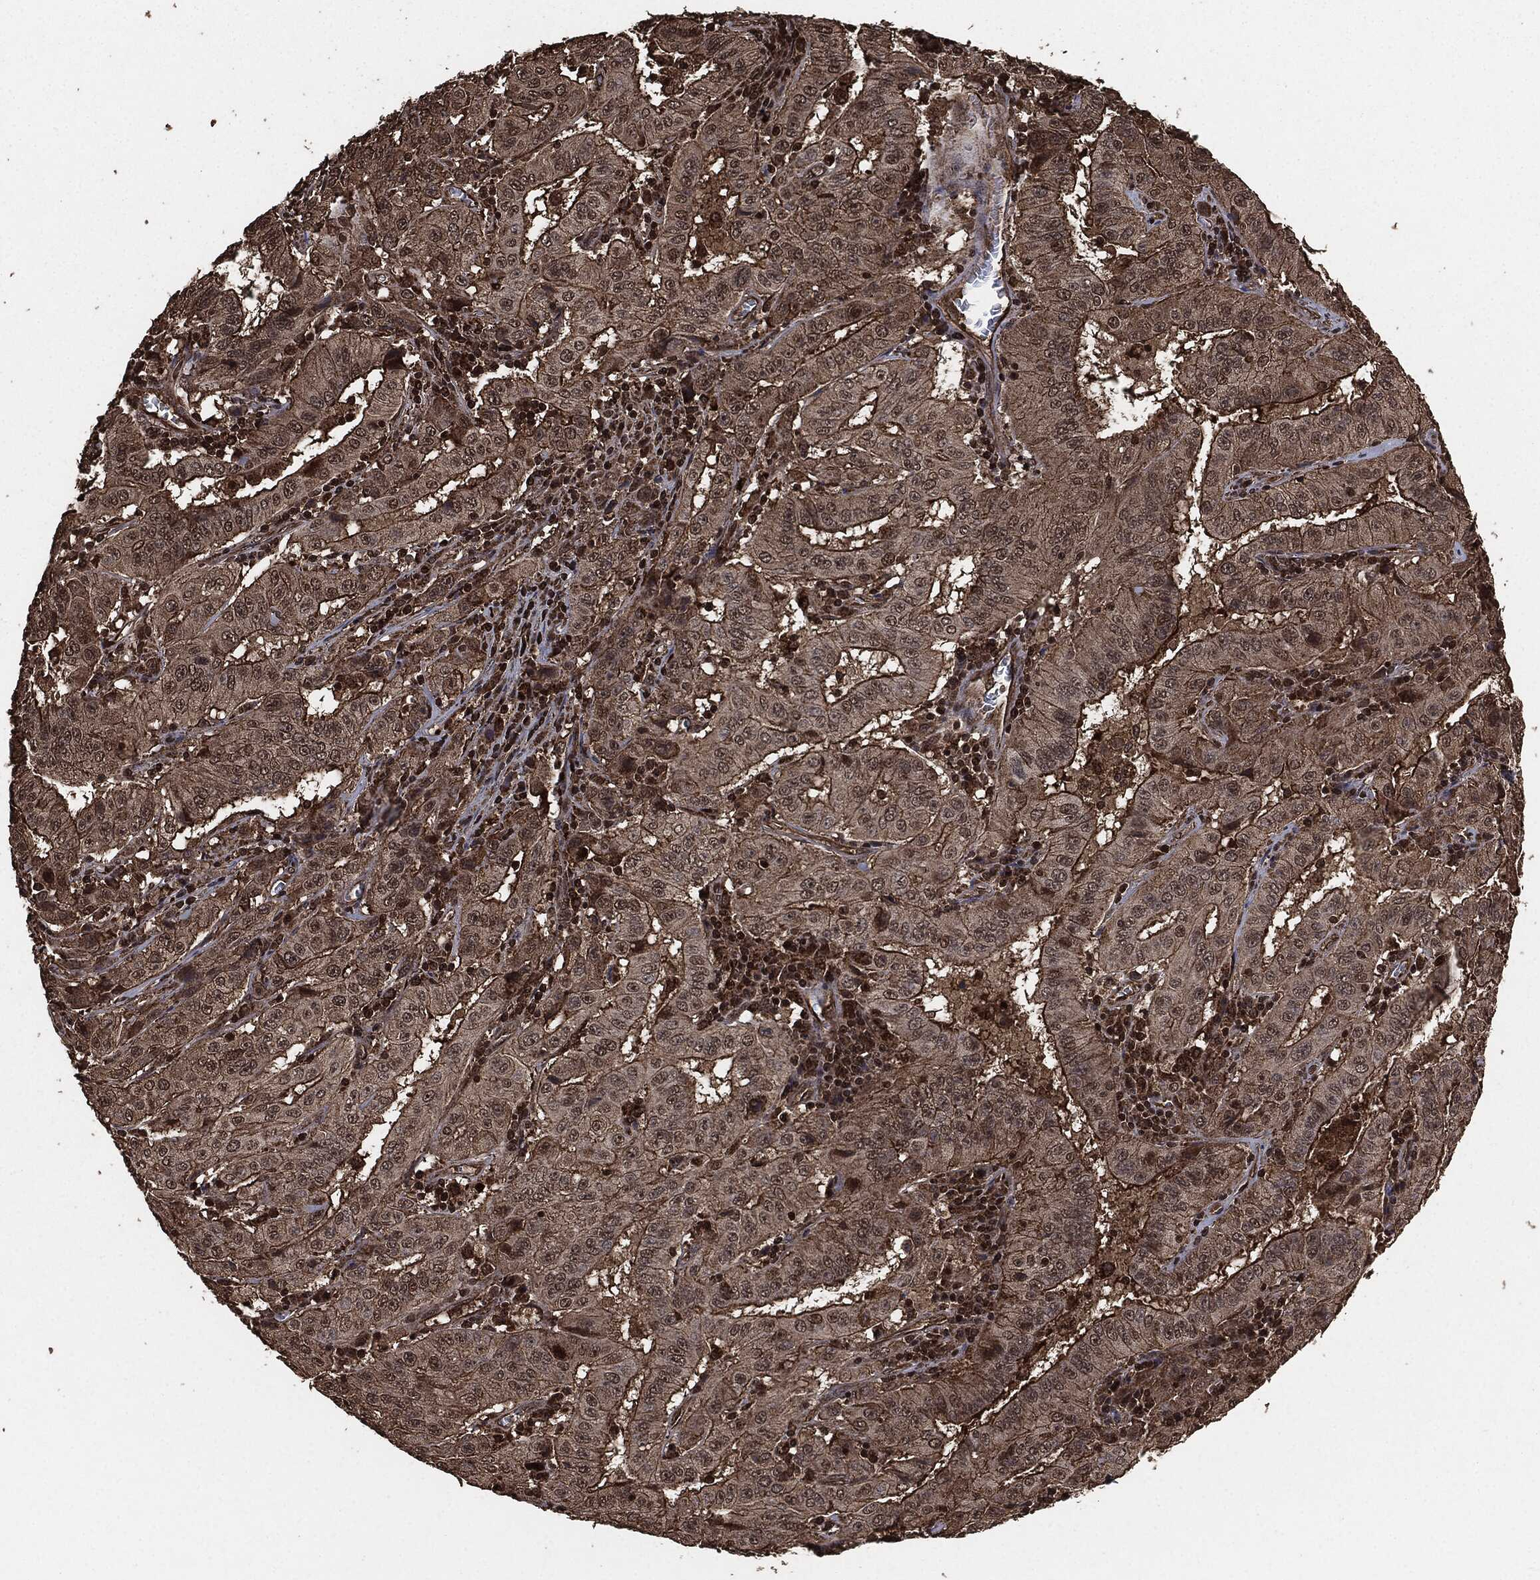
{"staining": {"intensity": "strong", "quantity": "25%-75%", "location": "cytoplasmic/membranous"}, "tissue": "pancreatic cancer", "cell_type": "Tumor cells", "image_type": "cancer", "snomed": [{"axis": "morphology", "description": "Adenocarcinoma, NOS"}, {"axis": "topography", "description": "Pancreas"}], "caption": "Protein analysis of pancreatic cancer tissue shows strong cytoplasmic/membranous staining in approximately 25%-75% of tumor cells.", "gene": "EGFR", "patient": {"sex": "male", "age": 63}}